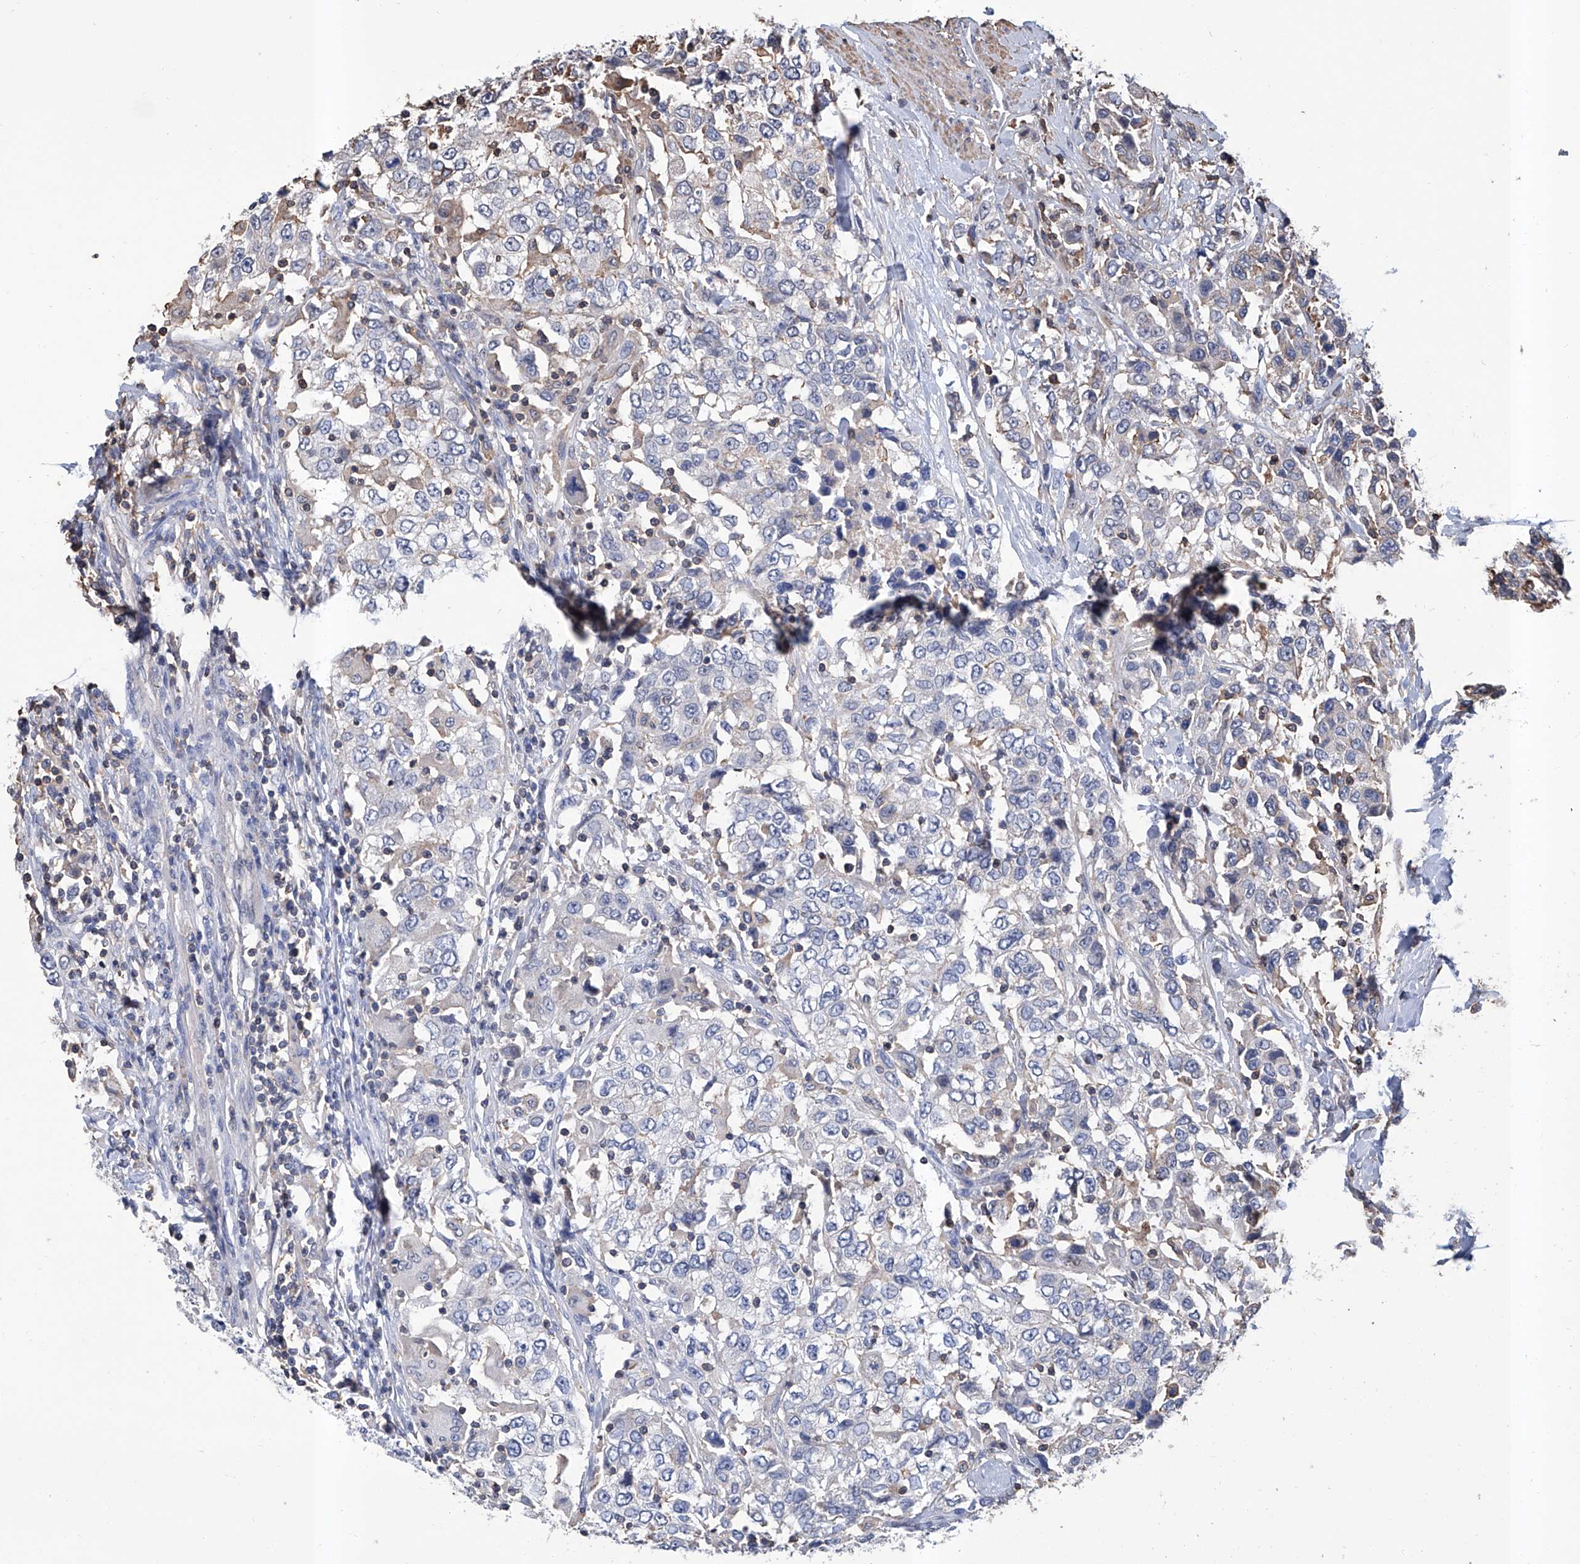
{"staining": {"intensity": "negative", "quantity": "none", "location": "none"}, "tissue": "urothelial cancer", "cell_type": "Tumor cells", "image_type": "cancer", "snomed": [{"axis": "morphology", "description": "Urothelial carcinoma, High grade"}, {"axis": "topography", "description": "Urinary bladder"}], "caption": "The photomicrograph reveals no staining of tumor cells in urothelial cancer.", "gene": "GPT", "patient": {"sex": "female", "age": 80}}